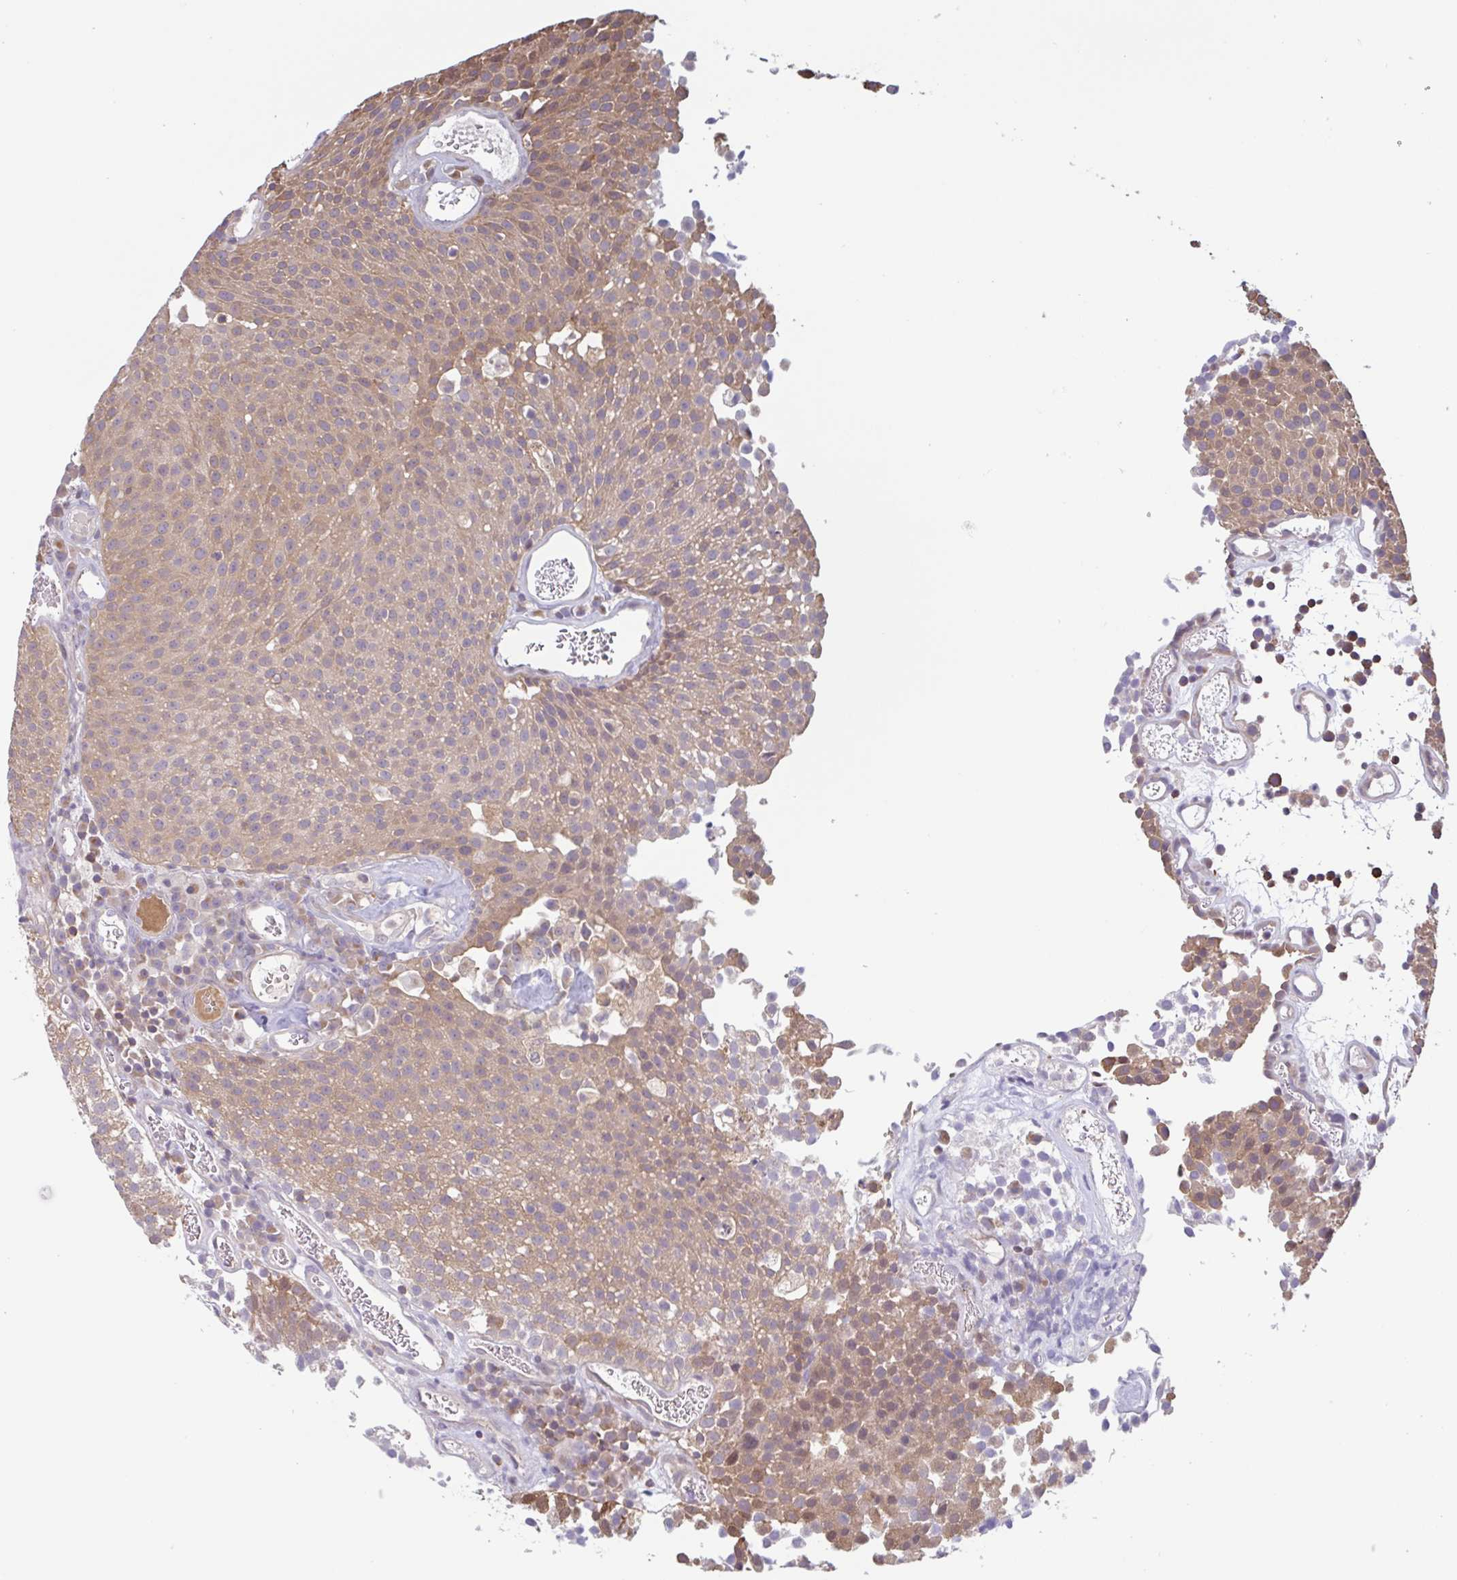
{"staining": {"intensity": "moderate", "quantity": ">75%", "location": "cytoplasmic/membranous"}, "tissue": "urothelial cancer", "cell_type": "Tumor cells", "image_type": "cancer", "snomed": [{"axis": "morphology", "description": "Urothelial carcinoma, Low grade"}, {"axis": "topography", "description": "Urinary bladder"}], "caption": "DAB (3,3'-diaminobenzidine) immunohistochemical staining of urothelial cancer shows moderate cytoplasmic/membranous protein staining in about >75% of tumor cells.", "gene": "OTOP2", "patient": {"sex": "female", "age": 79}}